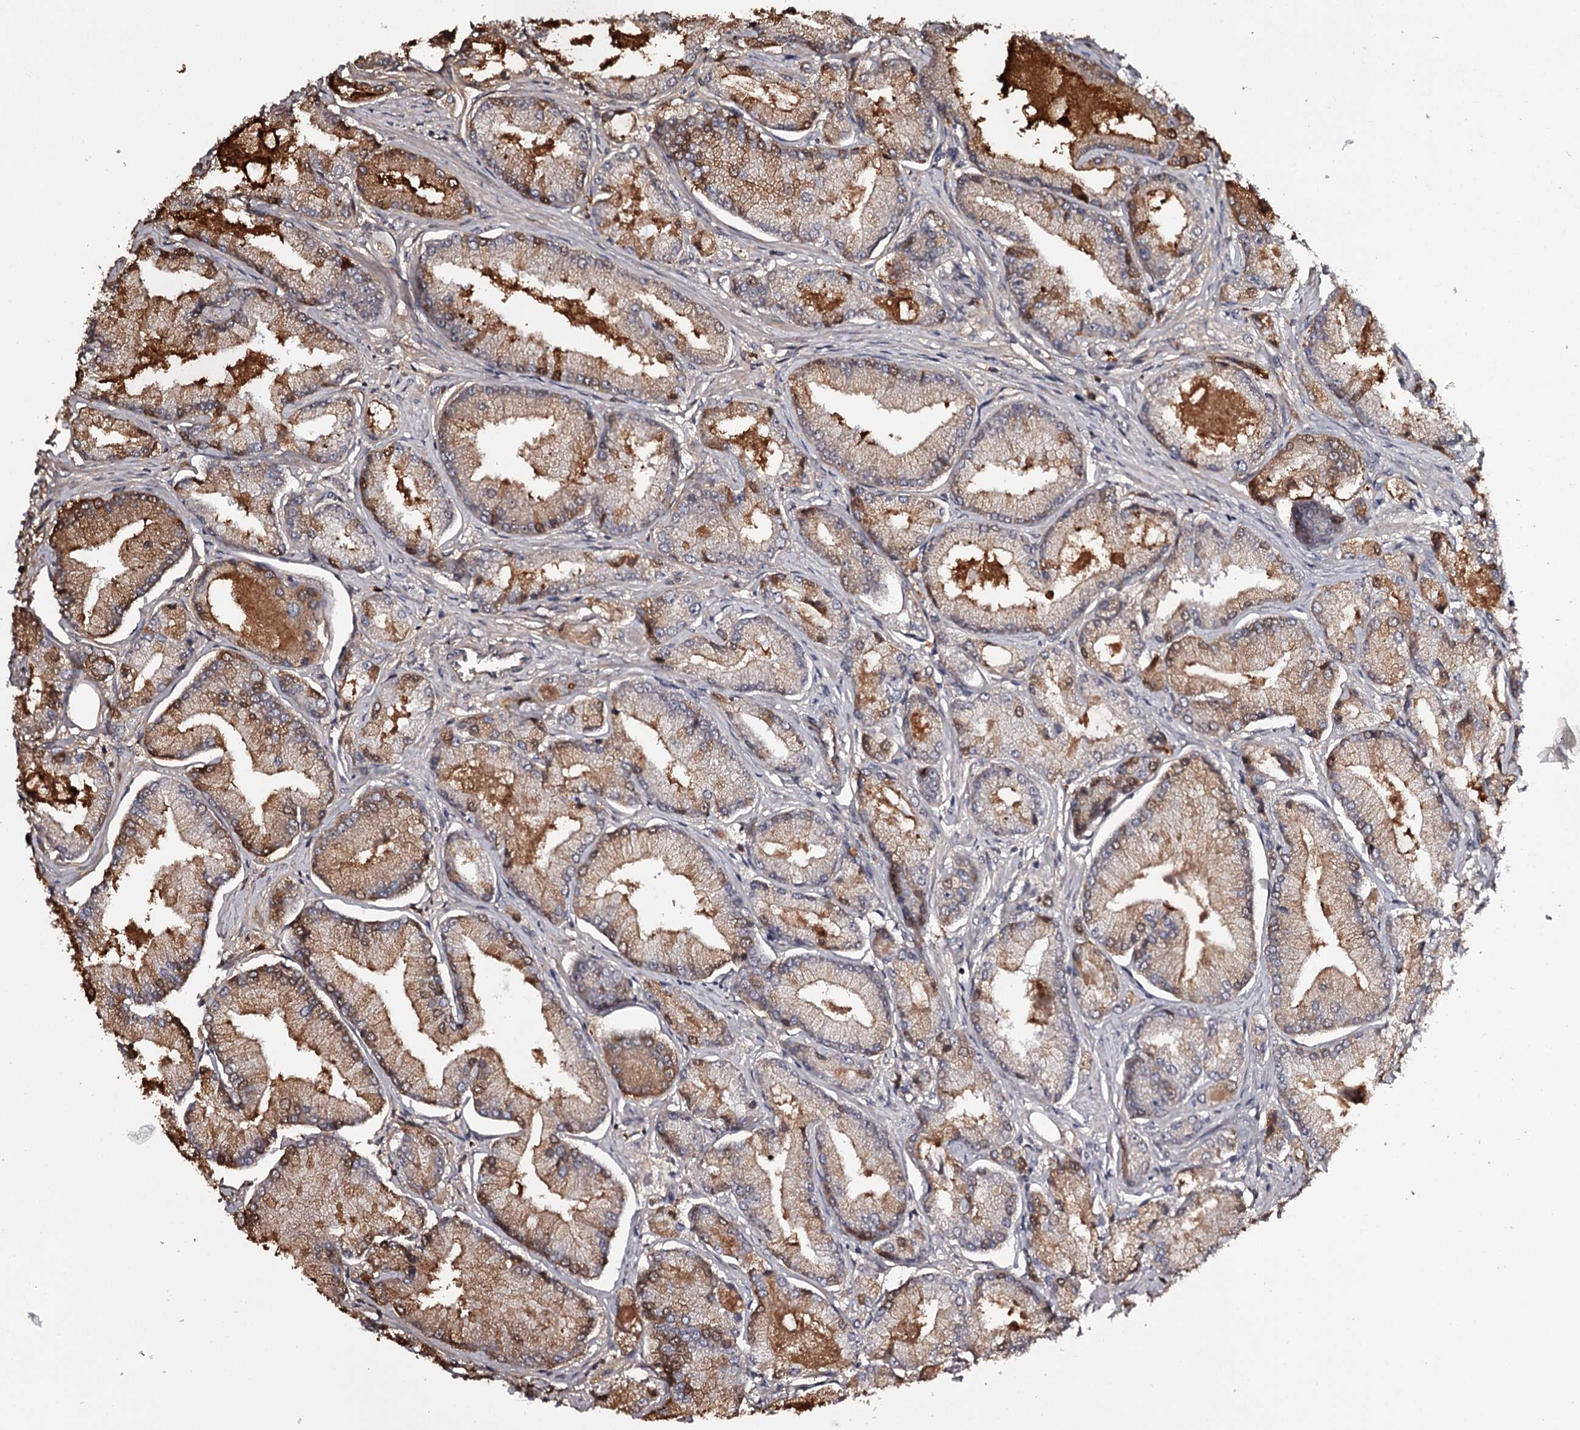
{"staining": {"intensity": "moderate", "quantity": "25%-75%", "location": "cytoplasmic/membranous"}, "tissue": "prostate cancer", "cell_type": "Tumor cells", "image_type": "cancer", "snomed": [{"axis": "morphology", "description": "Adenocarcinoma, Low grade"}, {"axis": "topography", "description": "Prostate"}], "caption": "Prostate cancer stained with immunohistochemistry (IHC) displays moderate cytoplasmic/membranous expression in about 25%-75% of tumor cells.", "gene": "CWF19L2", "patient": {"sex": "male", "age": 74}}